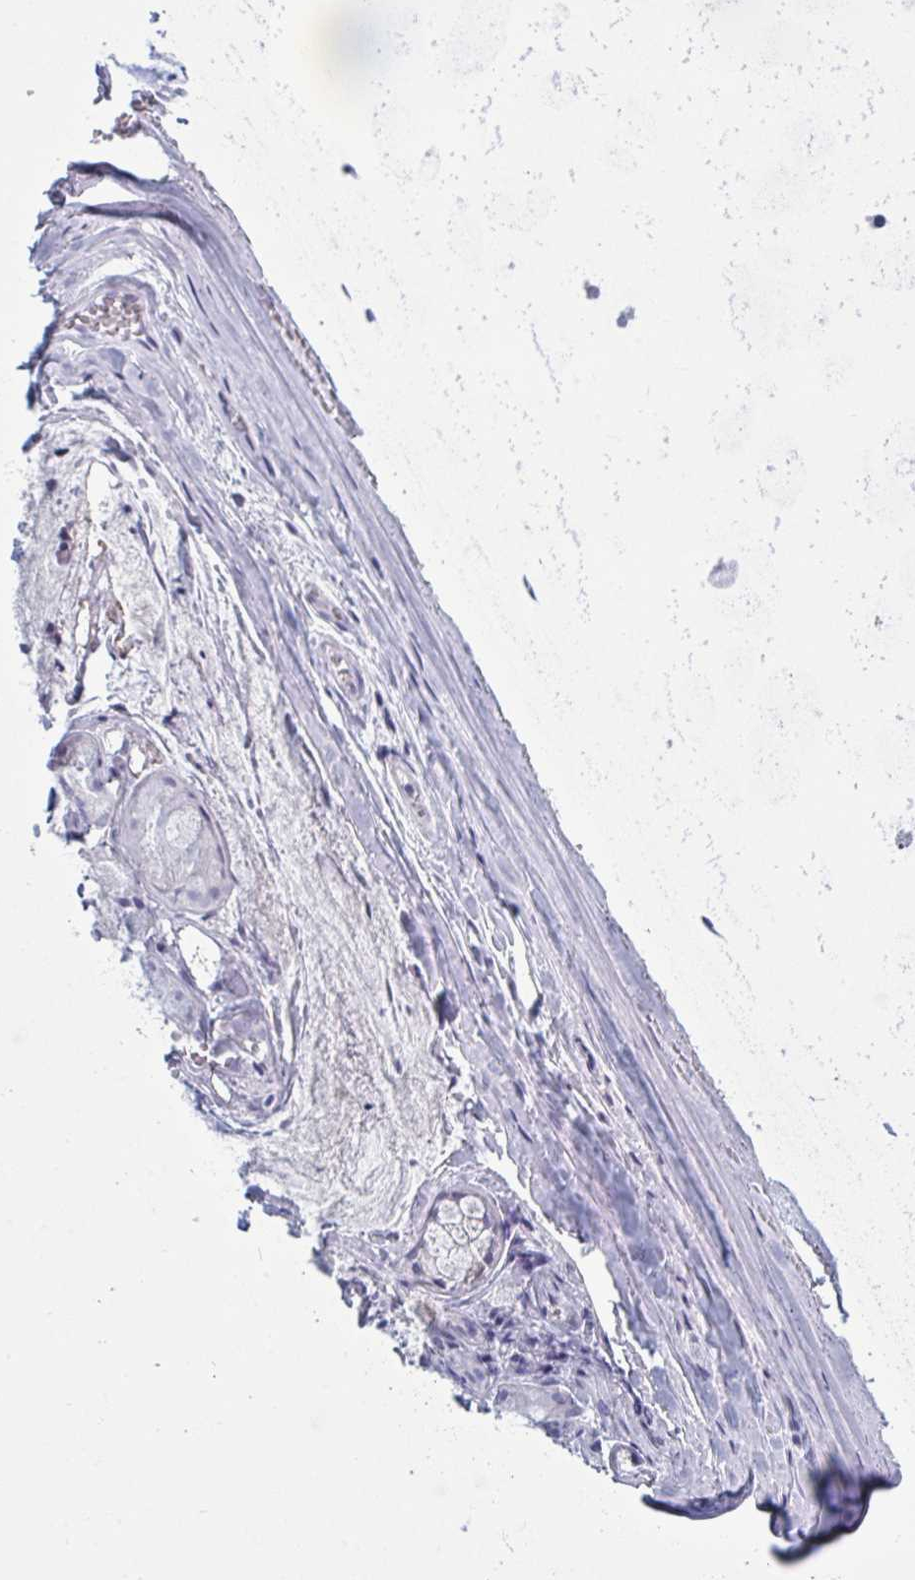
{"staining": {"intensity": "negative", "quantity": "none", "location": "none"}, "tissue": "soft tissue", "cell_type": "Fibroblasts", "image_type": "normal", "snomed": [{"axis": "morphology", "description": "Normal tissue, NOS"}, {"axis": "topography", "description": "Cartilage tissue"}, {"axis": "topography", "description": "Nasopharynx"}, {"axis": "topography", "description": "Thyroid gland"}], "caption": "Immunohistochemistry (IHC) image of unremarkable soft tissue: soft tissue stained with DAB (3,3'-diaminobenzidine) reveals no significant protein expression in fibroblasts.", "gene": "NDUFC2", "patient": {"sex": "male", "age": 63}}